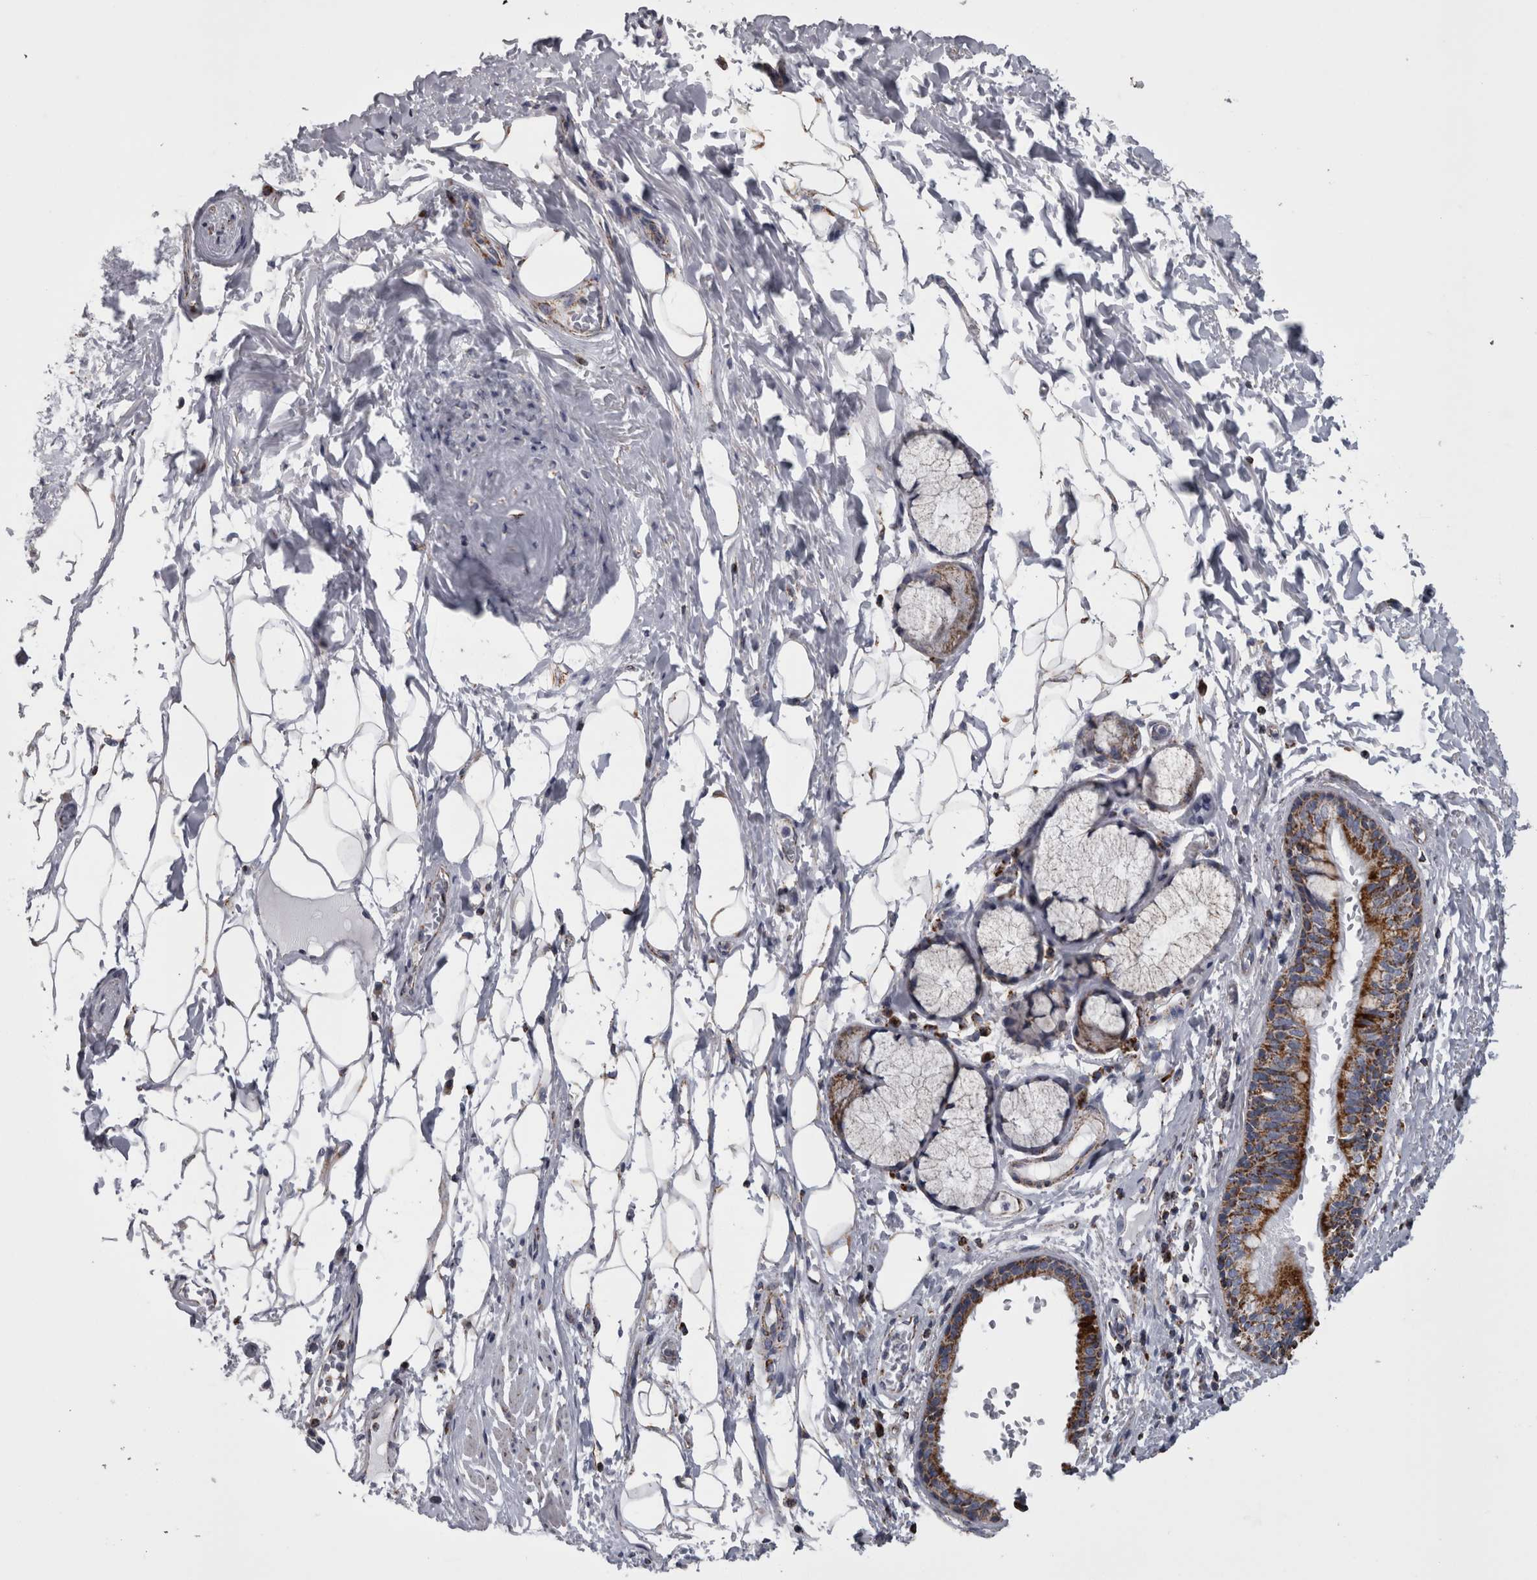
{"staining": {"intensity": "strong", "quantity": ">75%", "location": "cytoplasmic/membranous"}, "tissue": "bronchus", "cell_type": "Respiratory epithelial cells", "image_type": "normal", "snomed": [{"axis": "morphology", "description": "Normal tissue, NOS"}, {"axis": "topography", "description": "Cartilage tissue"}], "caption": "Benign bronchus was stained to show a protein in brown. There is high levels of strong cytoplasmic/membranous expression in about >75% of respiratory epithelial cells. Nuclei are stained in blue.", "gene": "MDH2", "patient": {"sex": "female", "age": 63}}